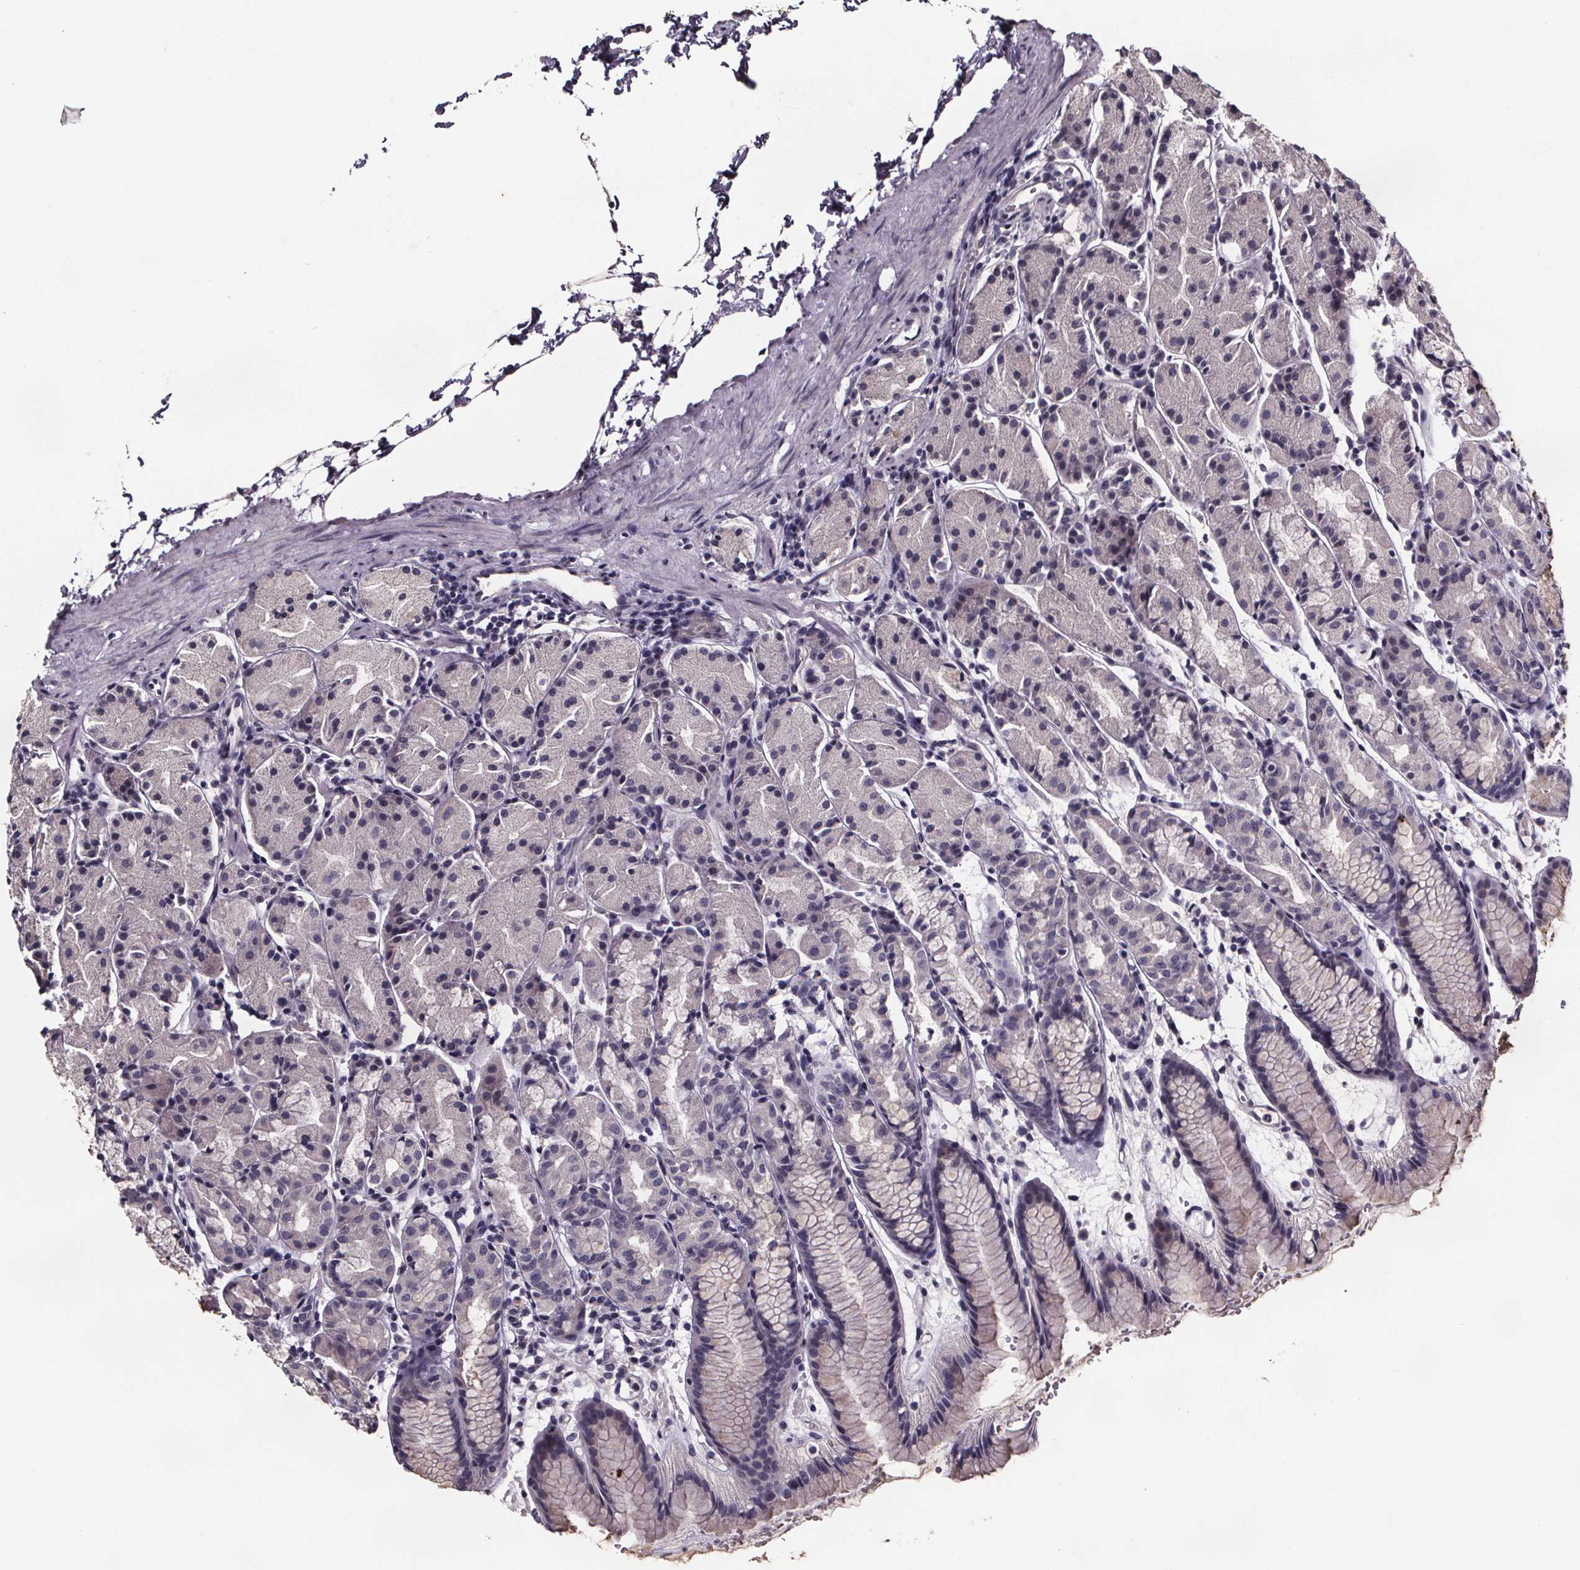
{"staining": {"intensity": "negative", "quantity": "none", "location": "none"}, "tissue": "stomach", "cell_type": "Glandular cells", "image_type": "normal", "snomed": [{"axis": "morphology", "description": "Normal tissue, NOS"}, {"axis": "topography", "description": "Stomach, upper"}], "caption": "This is a photomicrograph of immunohistochemistry (IHC) staining of benign stomach, which shows no expression in glandular cells.", "gene": "AR", "patient": {"sex": "male", "age": 47}}